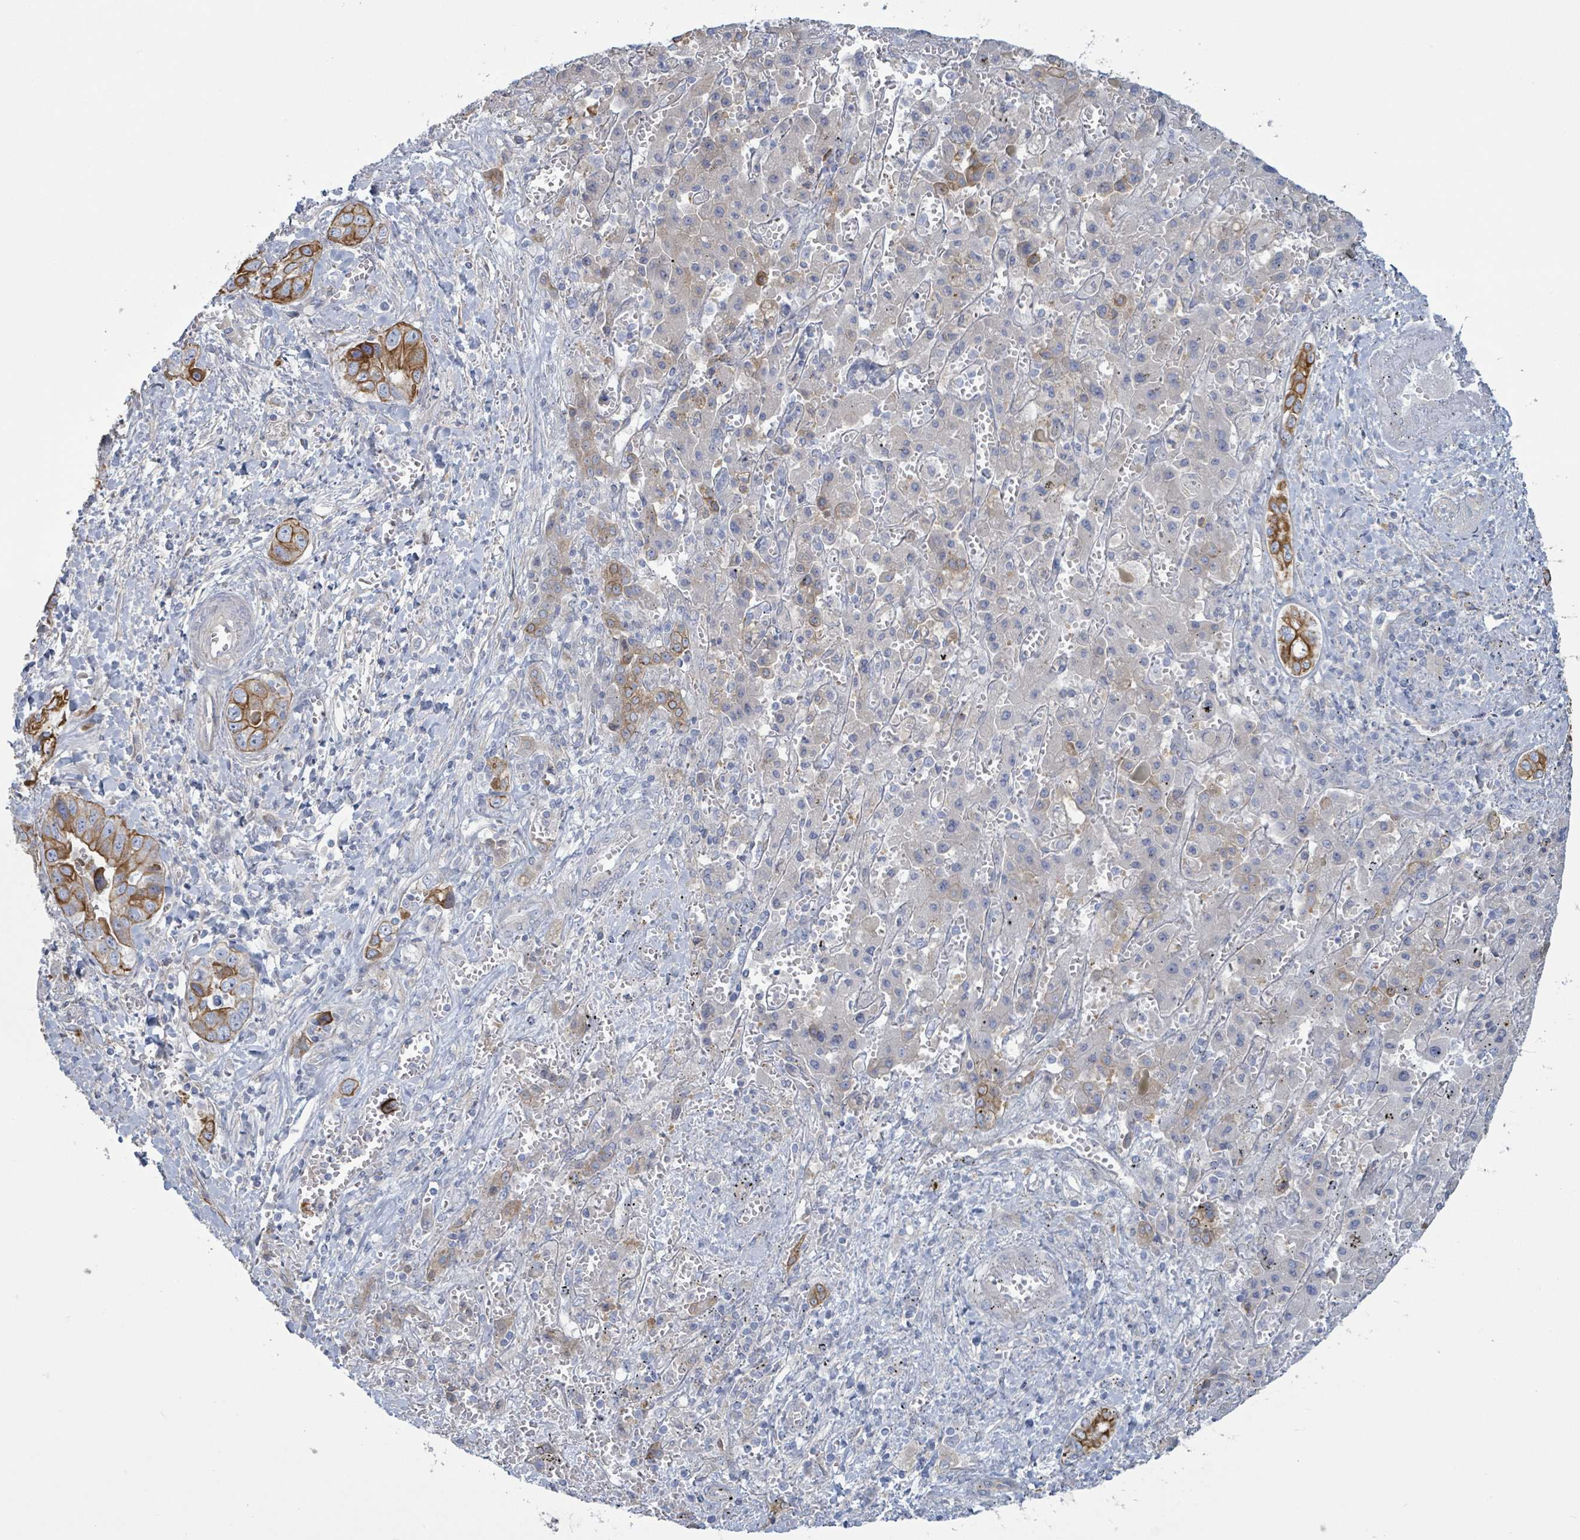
{"staining": {"intensity": "strong", "quantity": "25%-75%", "location": "cytoplasmic/membranous"}, "tissue": "liver cancer", "cell_type": "Tumor cells", "image_type": "cancer", "snomed": [{"axis": "morphology", "description": "Cholangiocarcinoma"}, {"axis": "topography", "description": "Liver"}], "caption": "Strong cytoplasmic/membranous expression is seen in about 25%-75% of tumor cells in liver cancer (cholangiocarcinoma).", "gene": "COL13A1", "patient": {"sex": "female", "age": 52}}